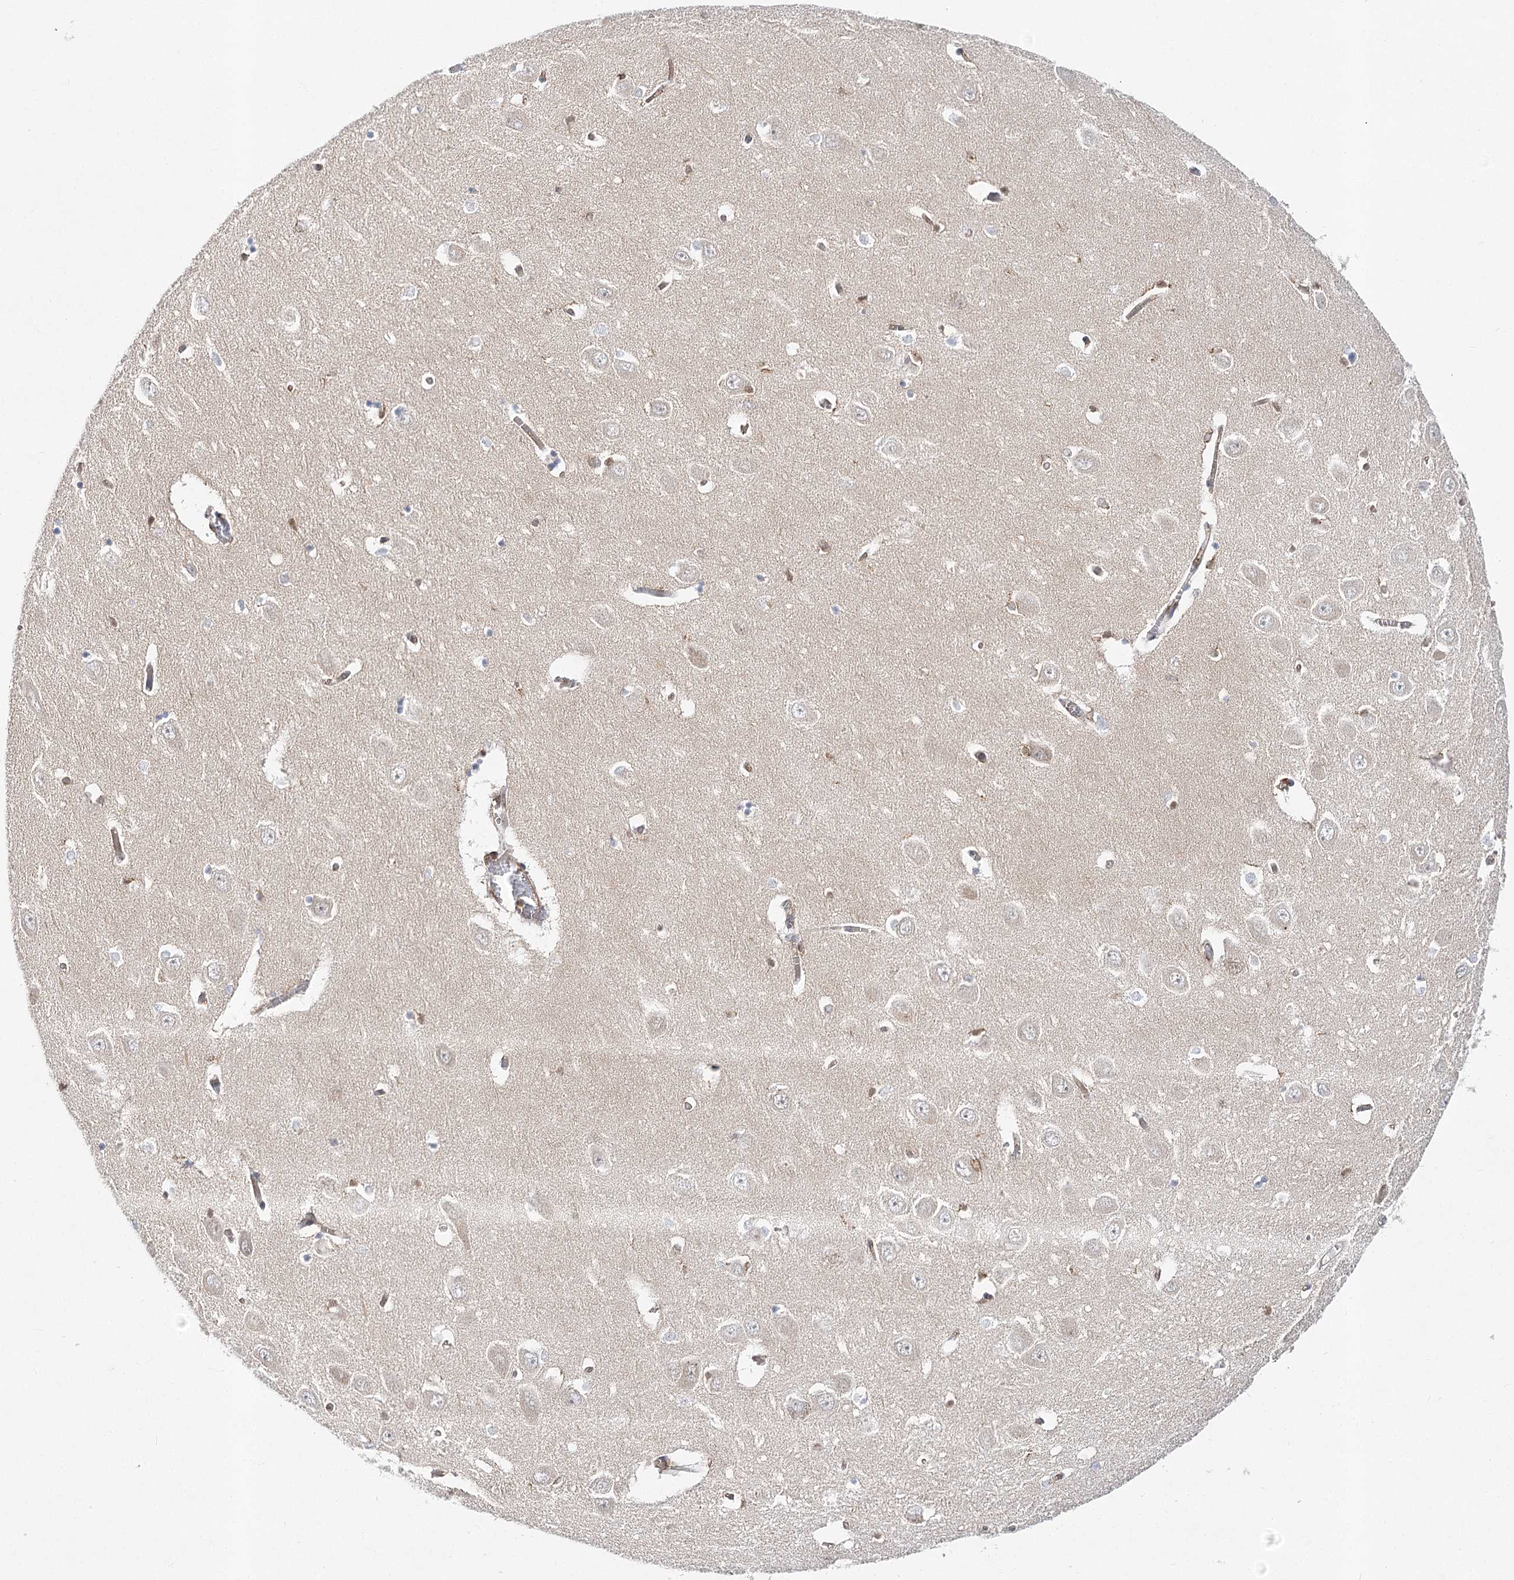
{"staining": {"intensity": "negative", "quantity": "none", "location": "none"}, "tissue": "hippocampus", "cell_type": "Glial cells", "image_type": "normal", "snomed": [{"axis": "morphology", "description": "Normal tissue, NOS"}, {"axis": "topography", "description": "Hippocampus"}], "caption": "DAB immunohistochemical staining of unremarkable hippocampus shows no significant staining in glial cells.", "gene": "ABRAXAS2", "patient": {"sex": "male", "age": 70}}